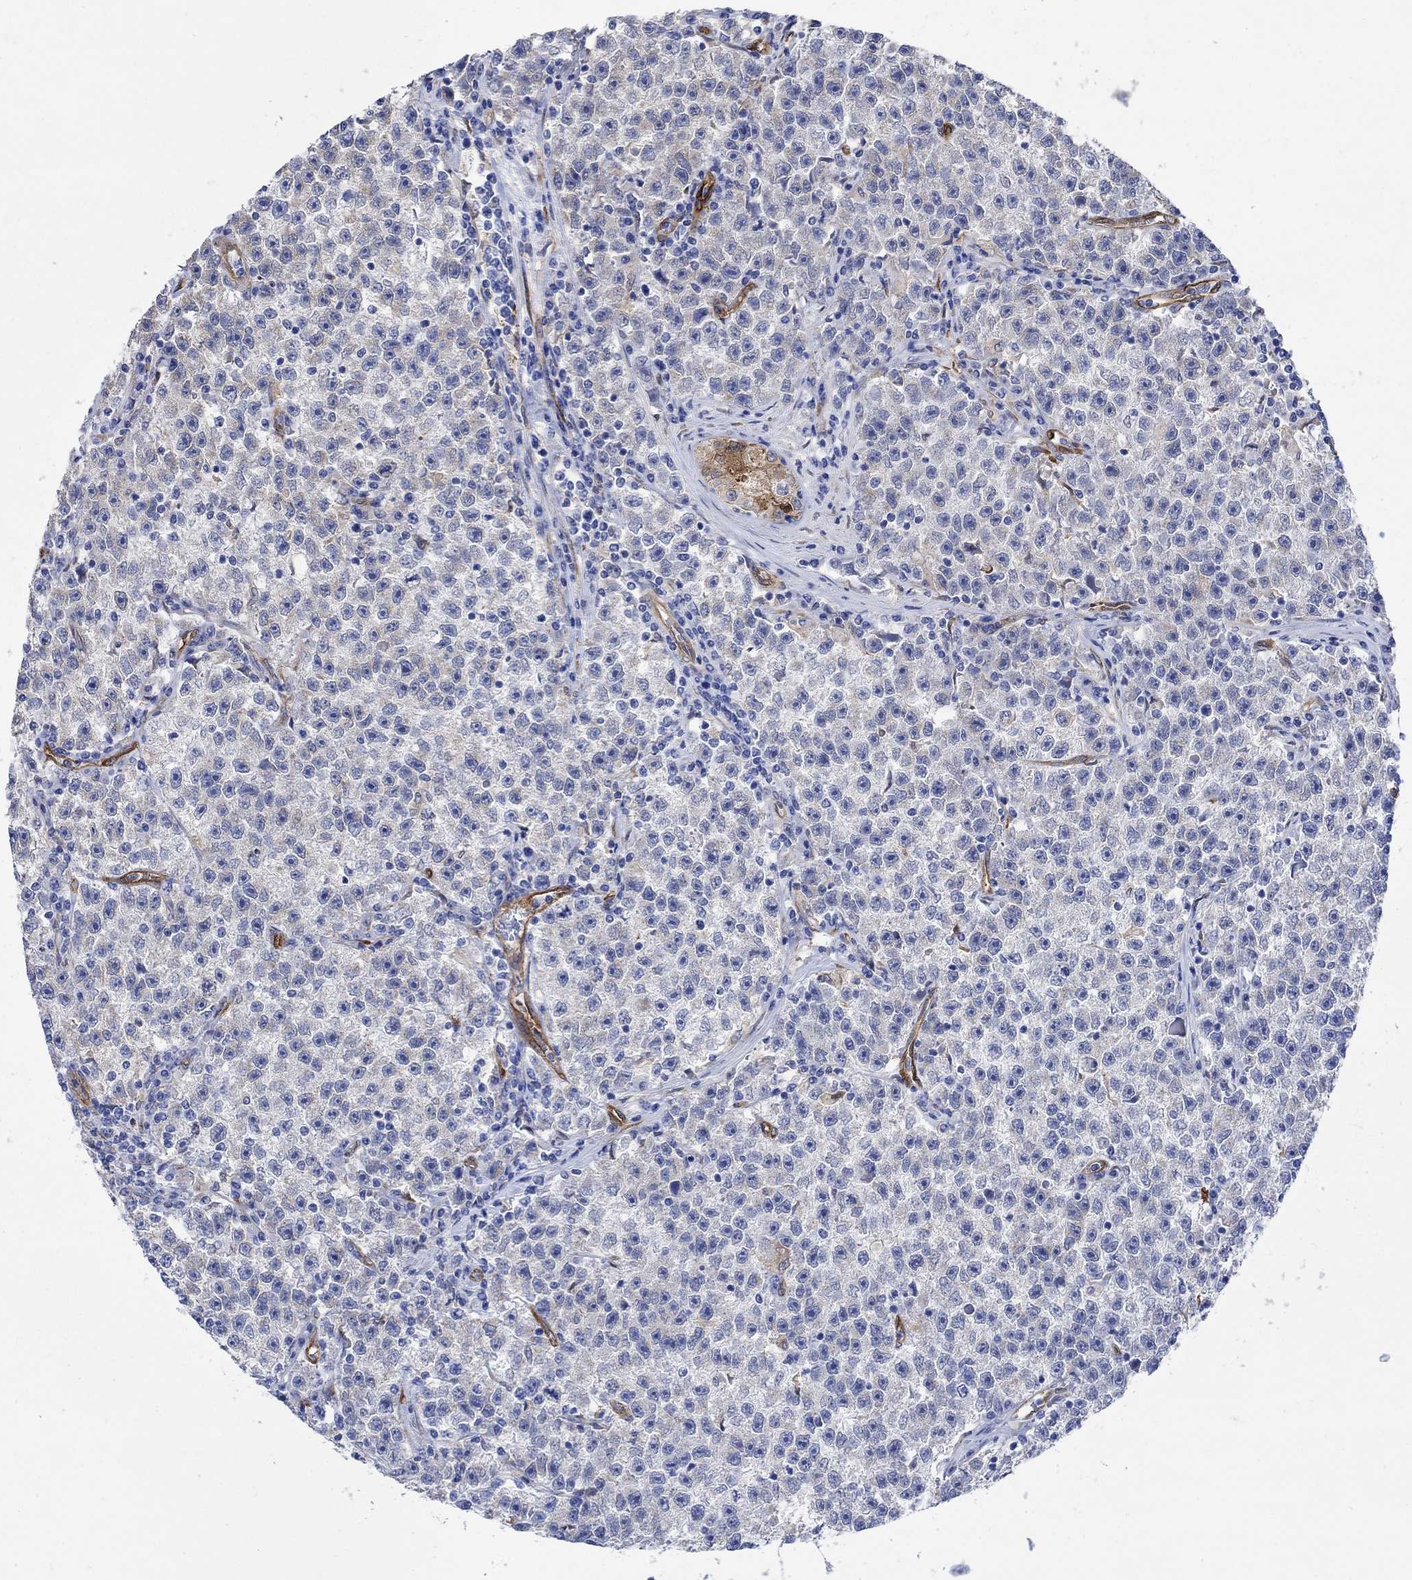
{"staining": {"intensity": "weak", "quantity": "<25%", "location": "cytoplasmic/membranous"}, "tissue": "testis cancer", "cell_type": "Tumor cells", "image_type": "cancer", "snomed": [{"axis": "morphology", "description": "Seminoma, NOS"}, {"axis": "topography", "description": "Testis"}], "caption": "Protein analysis of testis seminoma shows no significant staining in tumor cells.", "gene": "TGM2", "patient": {"sex": "male", "age": 22}}